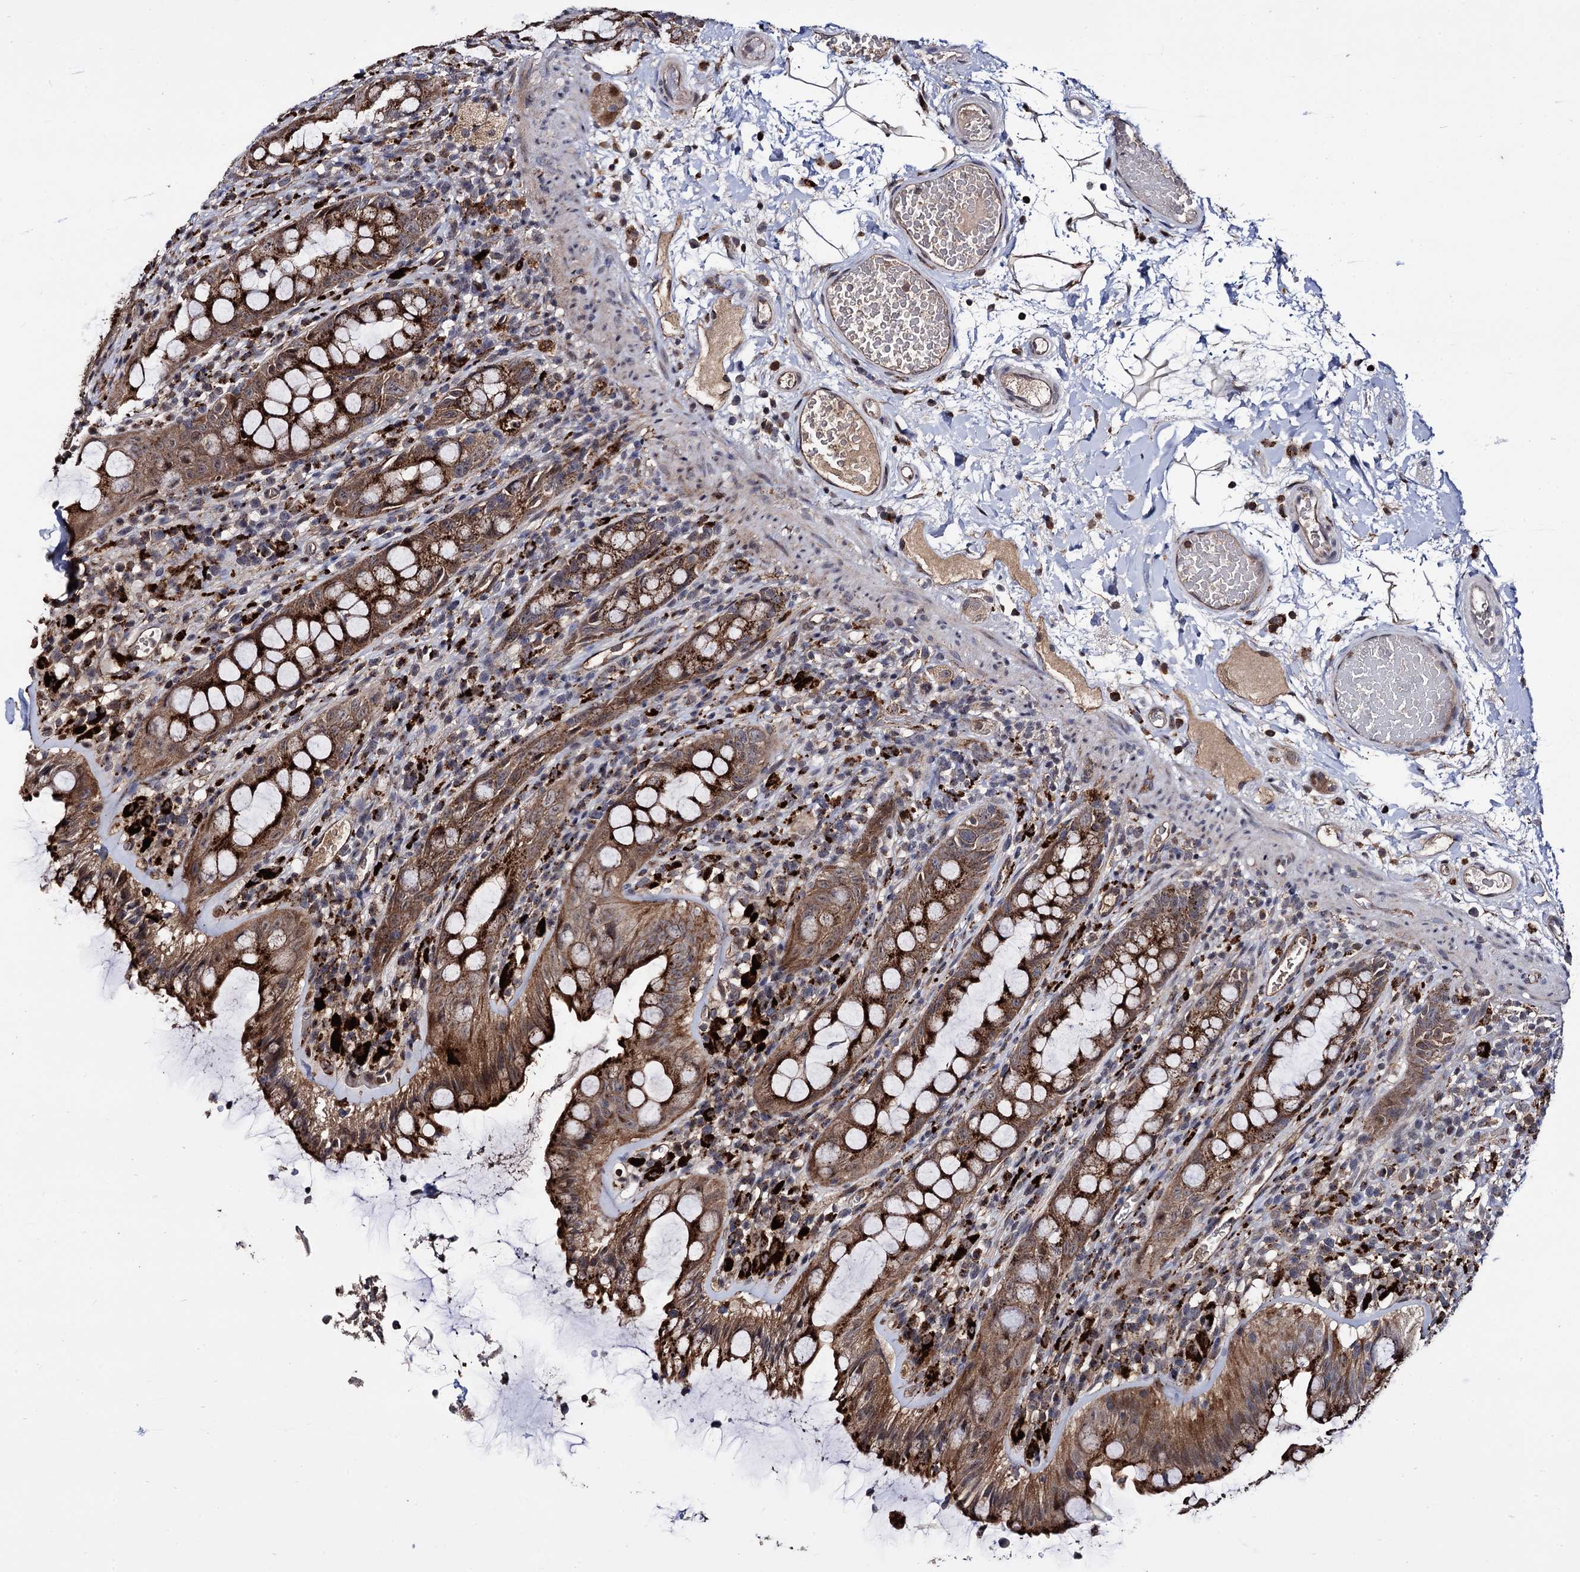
{"staining": {"intensity": "strong", "quantity": ">75%", "location": "cytoplasmic/membranous"}, "tissue": "rectum", "cell_type": "Glandular cells", "image_type": "normal", "snomed": [{"axis": "morphology", "description": "Normal tissue, NOS"}, {"axis": "topography", "description": "Rectum"}], "caption": "Rectum stained with IHC demonstrates strong cytoplasmic/membranous positivity in about >75% of glandular cells. (DAB (3,3'-diaminobenzidine) = brown stain, brightfield microscopy at high magnification).", "gene": "MICAL2", "patient": {"sex": "female", "age": 57}}